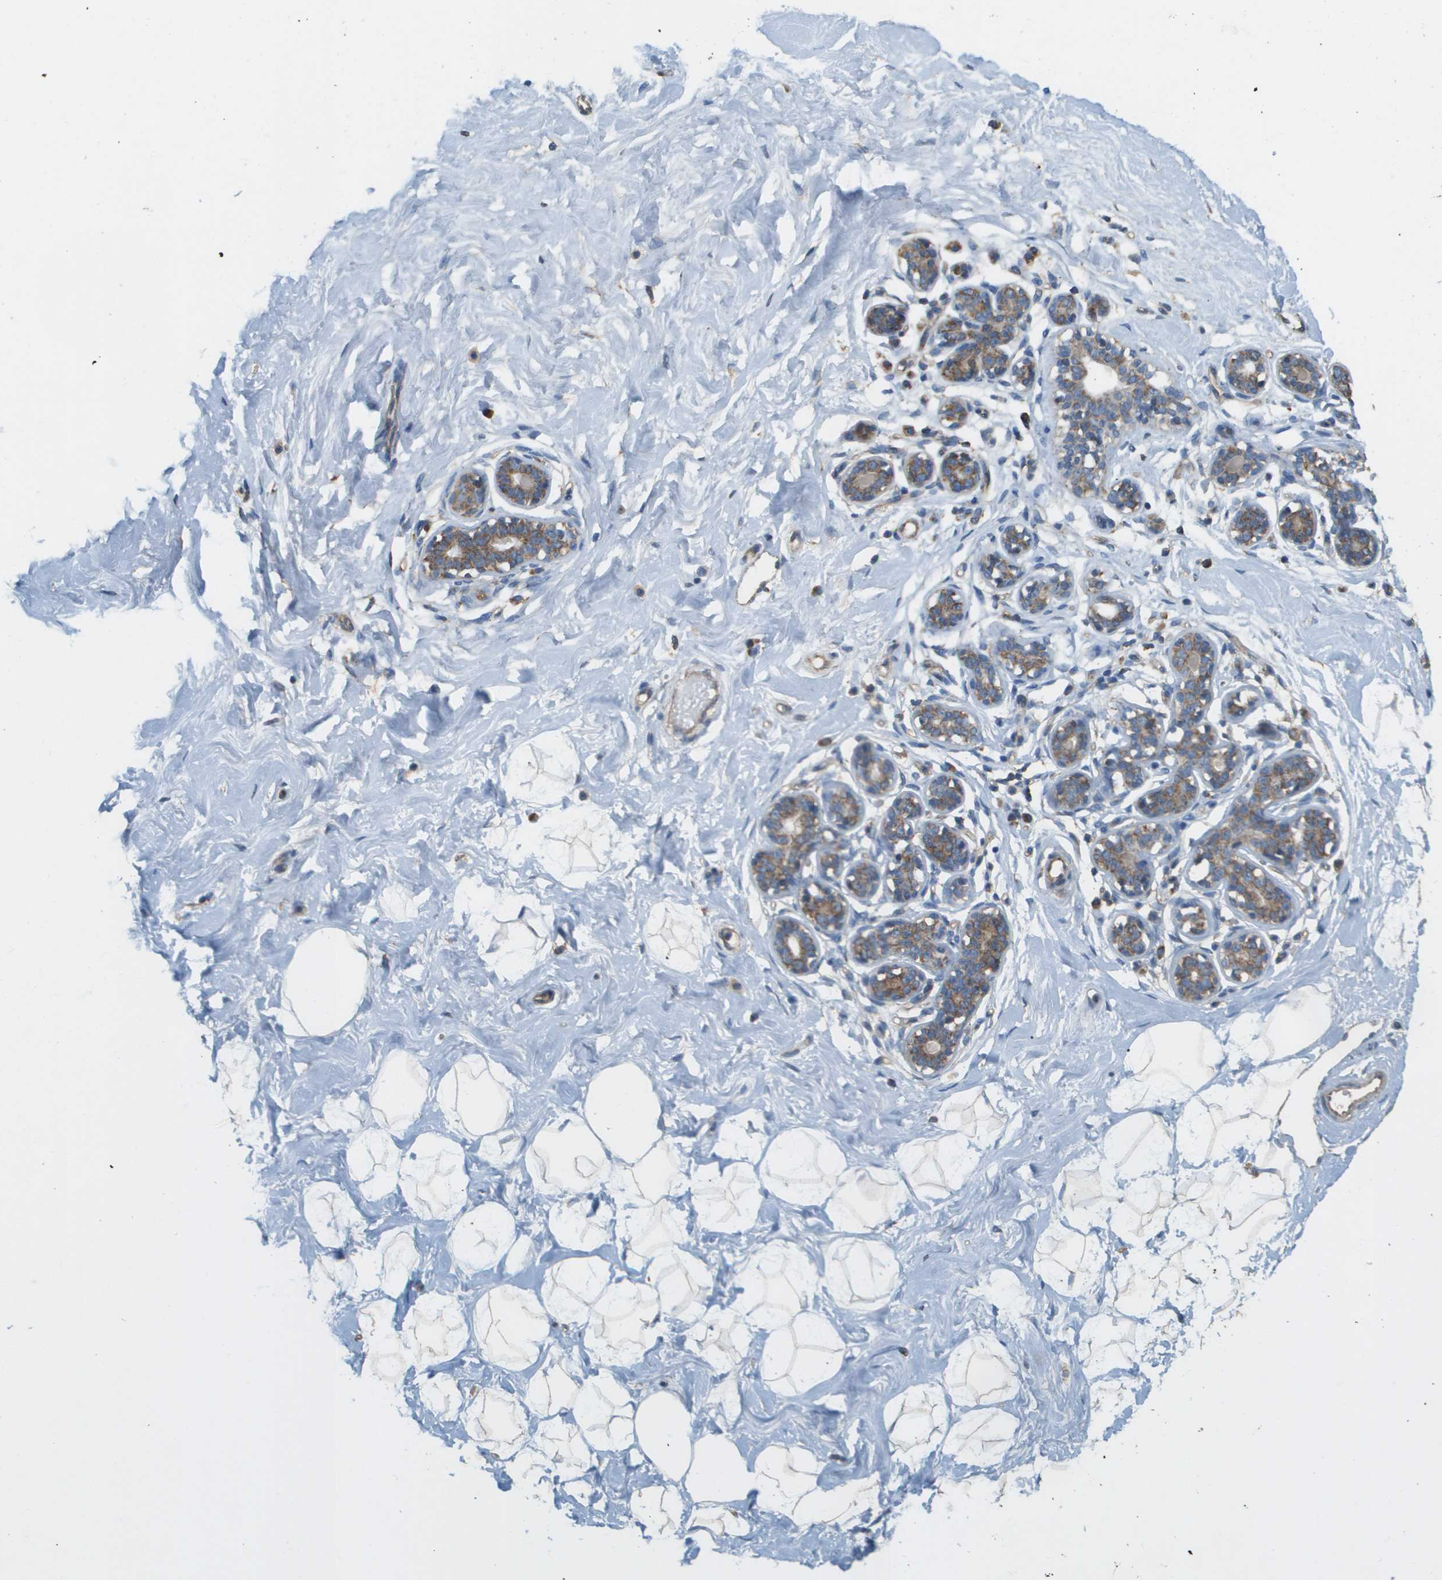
{"staining": {"intensity": "weak", "quantity": ">75%", "location": "cytoplasmic/membranous"}, "tissue": "breast", "cell_type": "Adipocytes", "image_type": "normal", "snomed": [{"axis": "morphology", "description": "Normal tissue, NOS"}, {"axis": "topography", "description": "Breast"}], "caption": "Protein staining demonstrates weak cytoplasmic/membranous expression in approximately >75% of adipocytes in benign breast.", "gene": "NRK", "patient": {"sex": "female", "age": 23}}